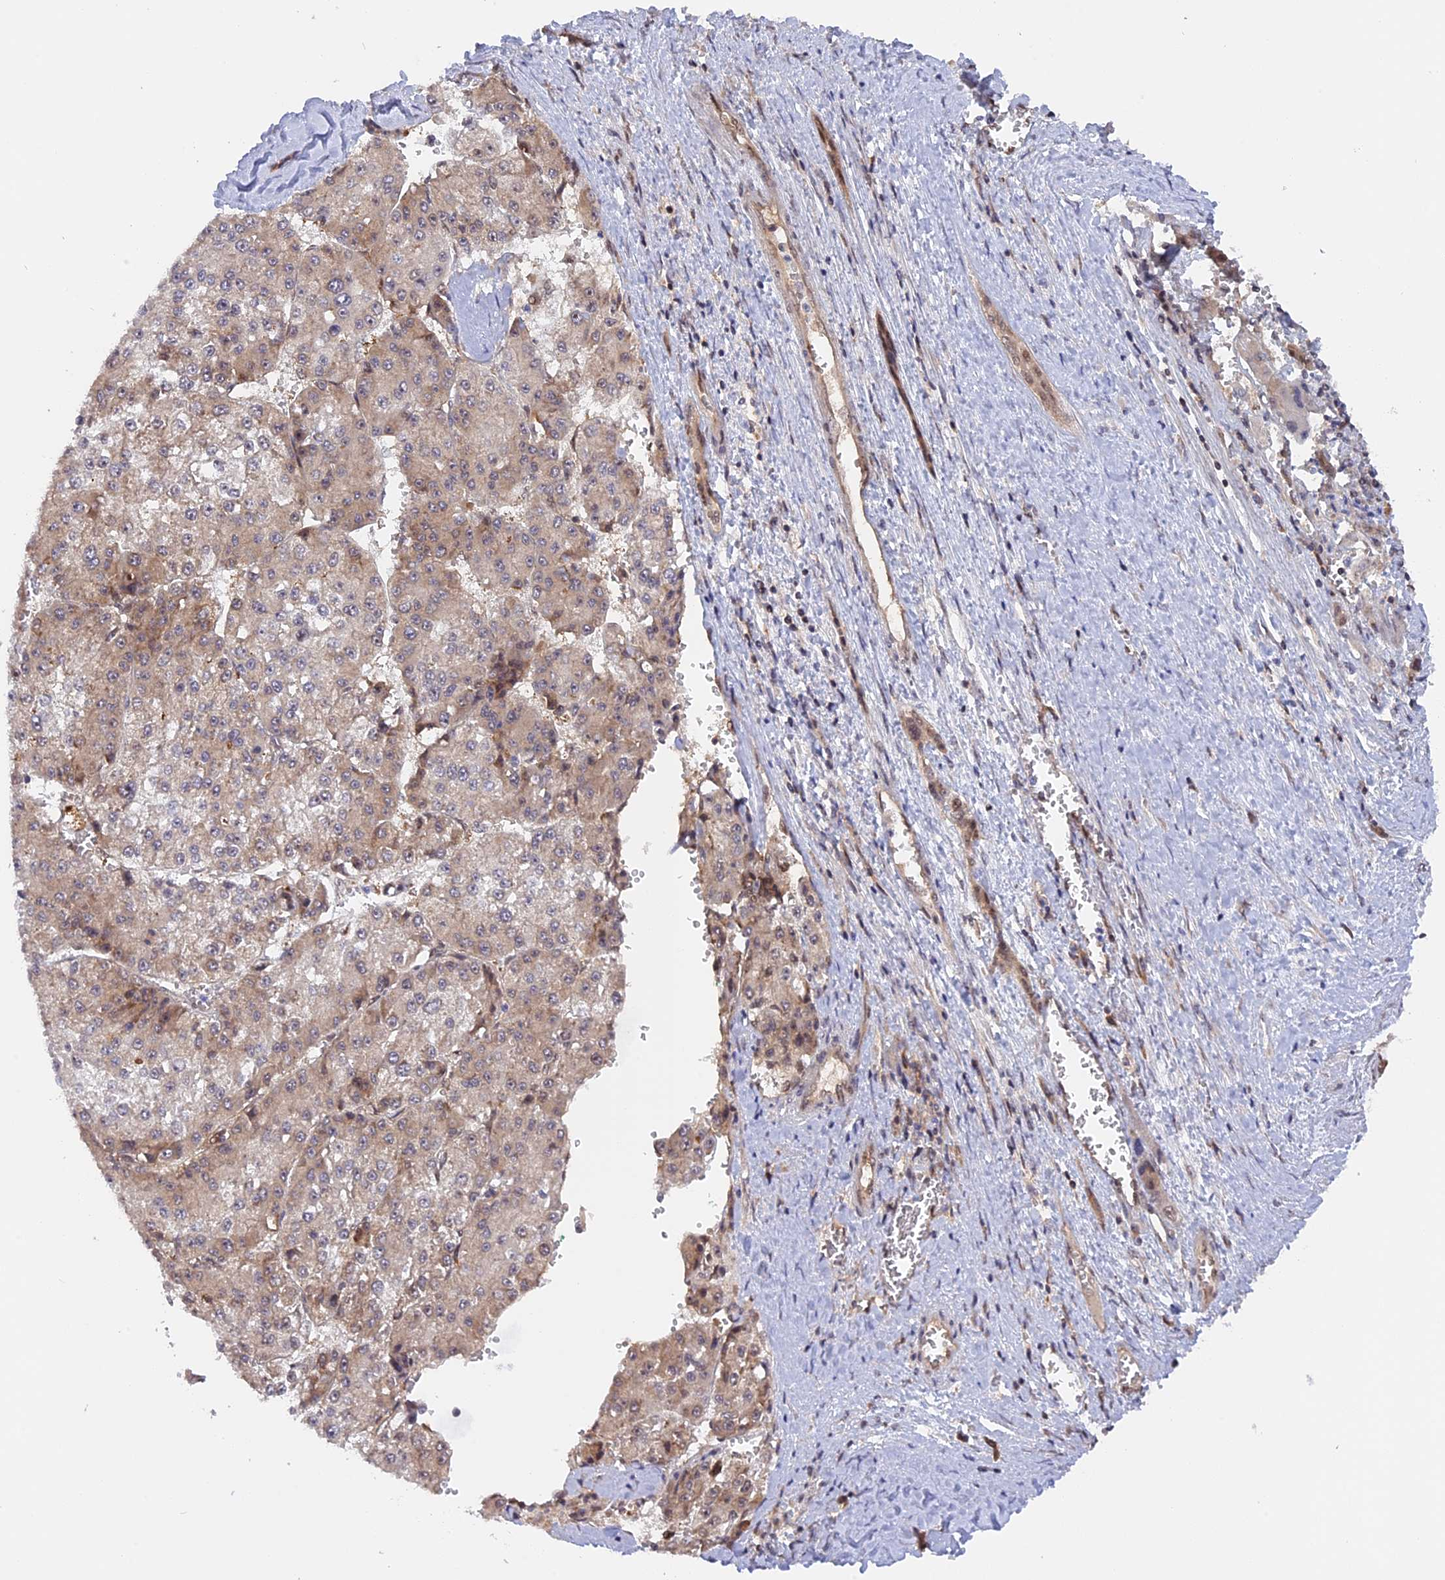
{"staining": {"intensity": "weak", "quantity": "<25%", "location": "cytoplasmic/membranous"}, "tissue": "liver cancer", "cell_type": "Tumor cells", "image_type": "cancer", "snomed": [{"axis": "morphology", "description": "Carcinoma, Hepatocellular, NOS"}, {"axis": "topography", "description": "Liver"}], "caption": "The photomicrograph shows no staining of tumor cells in liver cancer (hepatocellular carcinoma).", "gene": "ZNF428", "patient": {"sex": "female", "age": 73}}